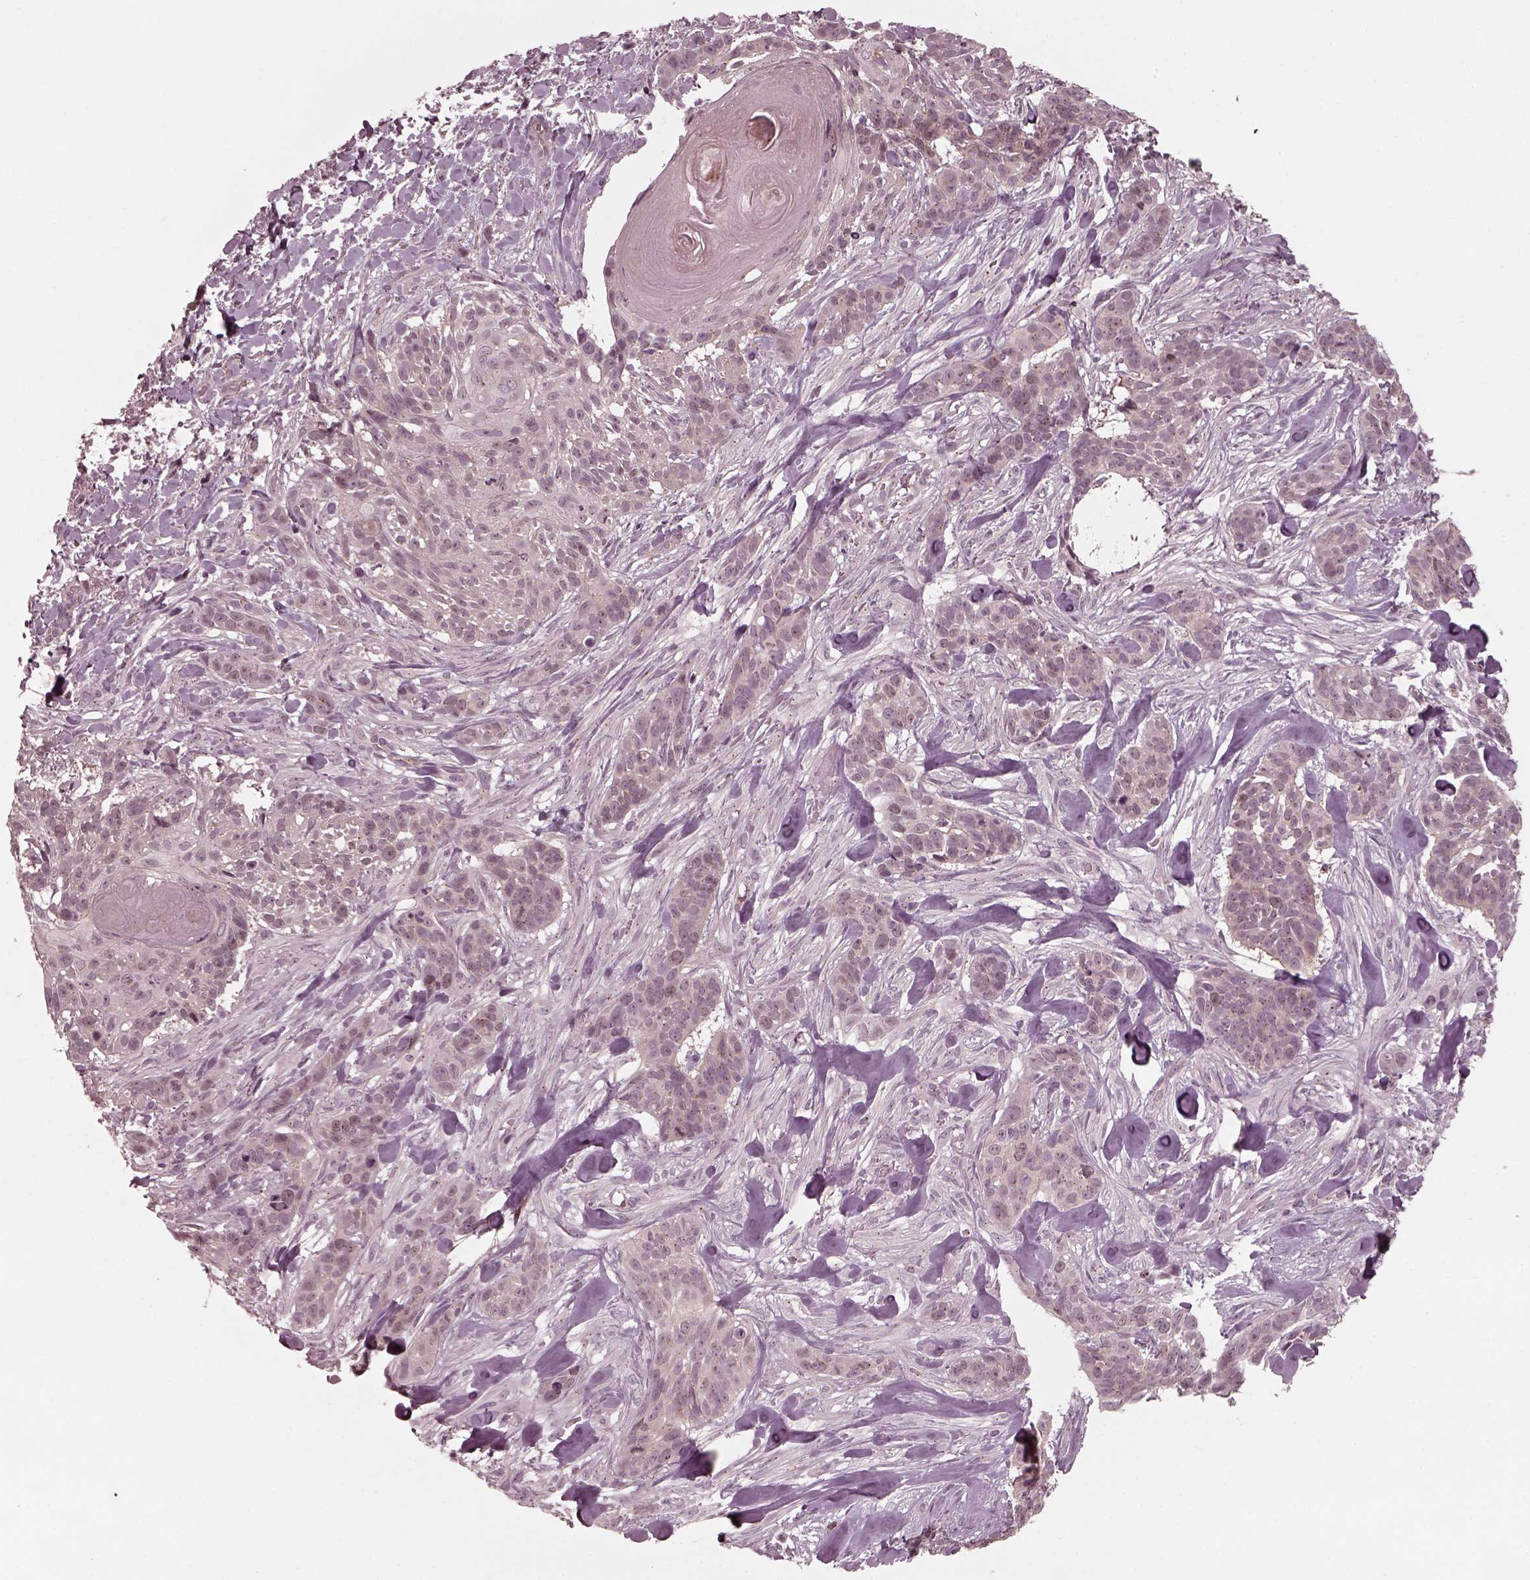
{"staining": {"intensity": "weak", "quantity": "<25%", "location": "cytoplasmic/membranous"}, "tissue": "skin cancer", "cell_type": "Tumor cells", "image_type": "cancer", "snomed": [{"axis": "morphology", "description": "Basal cell carcinoma"}, {"axis": "topography", "description": "Skin"}], "caption": "Micrograph shows no protein staining in tumor cells of skin basal cell carcinoma tissue.", "gene": "SAXO1", "patient": {"sex": "male", "age": 87}}